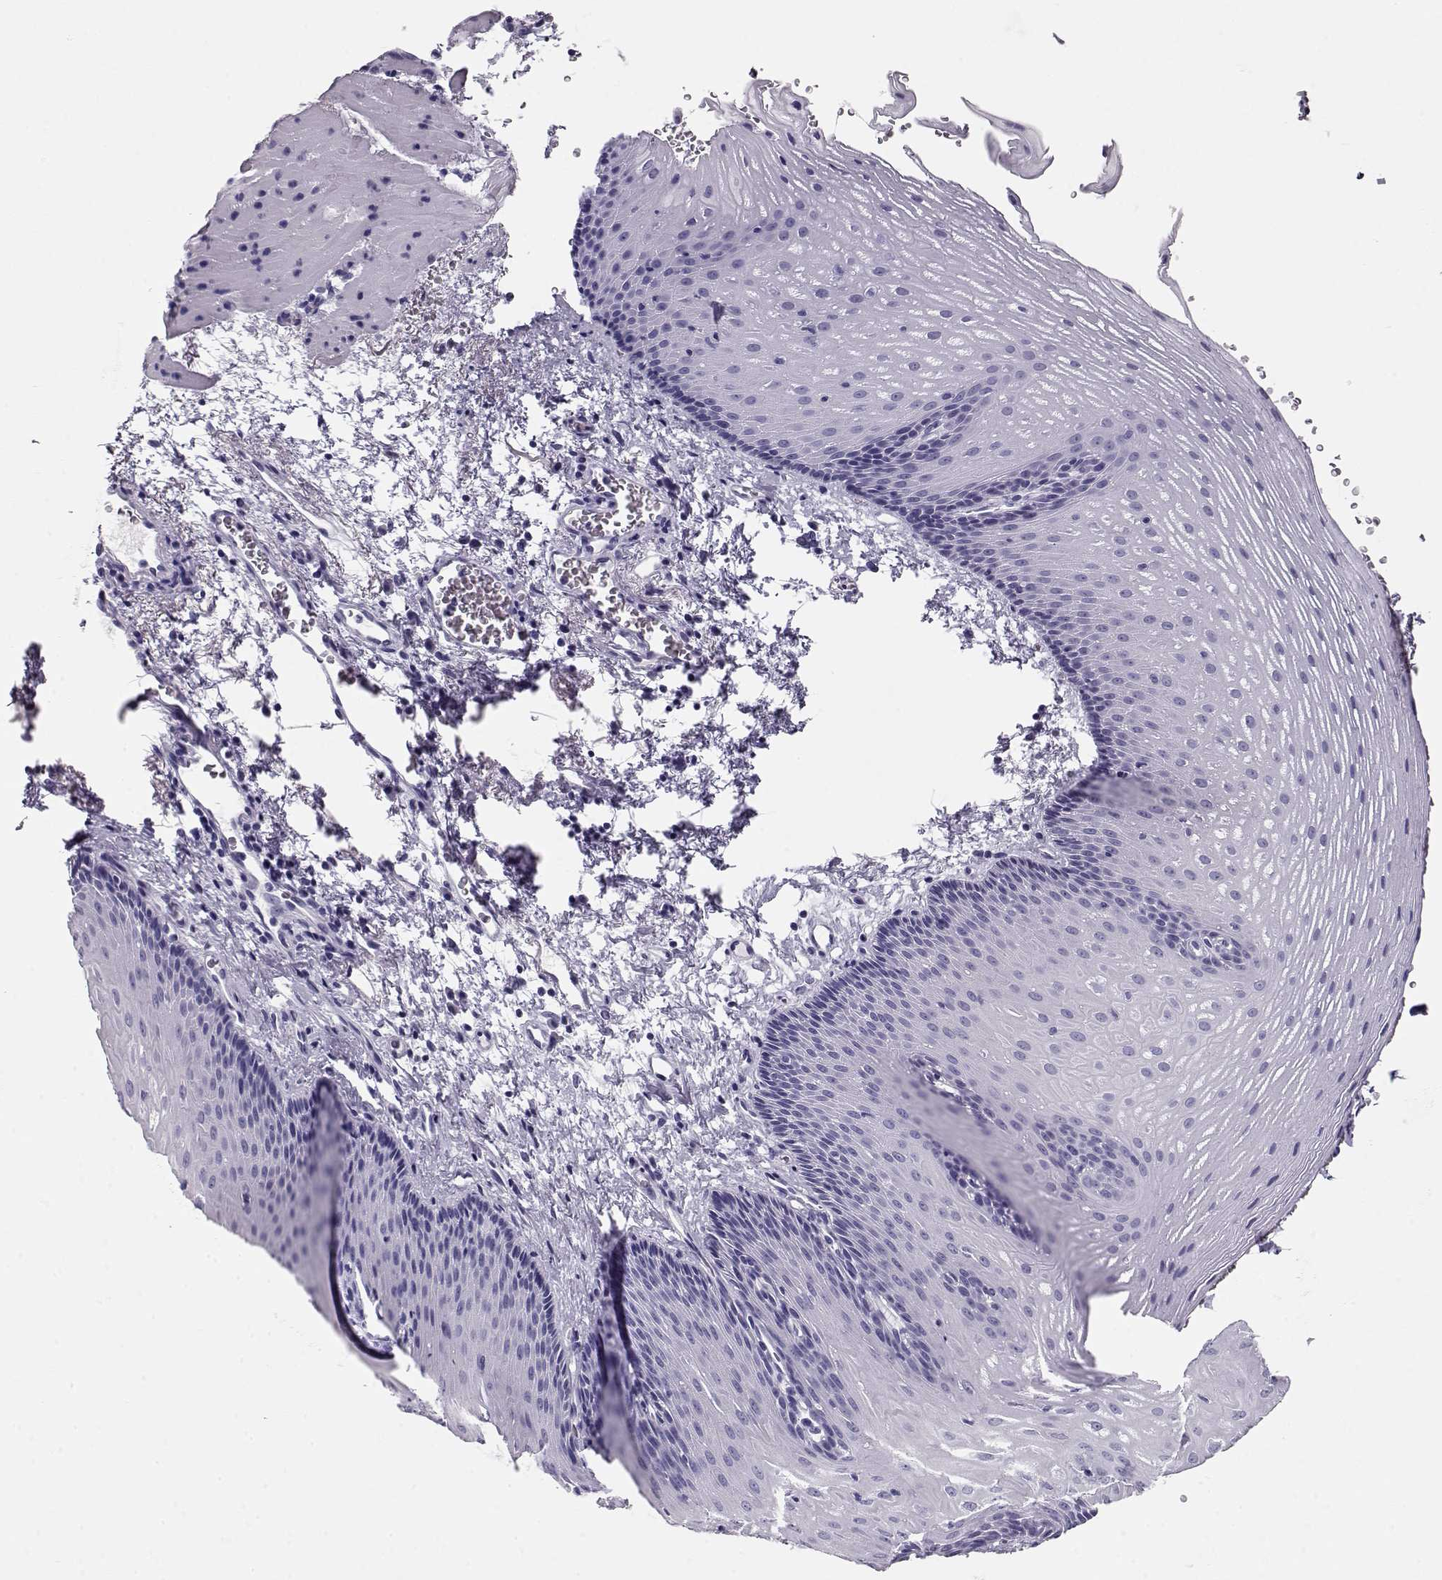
{"staining": {"intensity": "negative", "quantity": "none", "location": "none"}, "tissue": "esophagus", "cell_type": "Squamous epithelial cells", "image_type": "normal", "snomed": [{"axis": "morphology", "description": "Normal tissue, NOS"}, {"axis": "topography", "description": "Esophagus"}], "caption": "Human esophagus stained for a protein using immunohistochemistry shows no positivity in squamous epithelial cells.", "gene": "MAGEC1", "patient": {"sex": "male", "age": 76}}